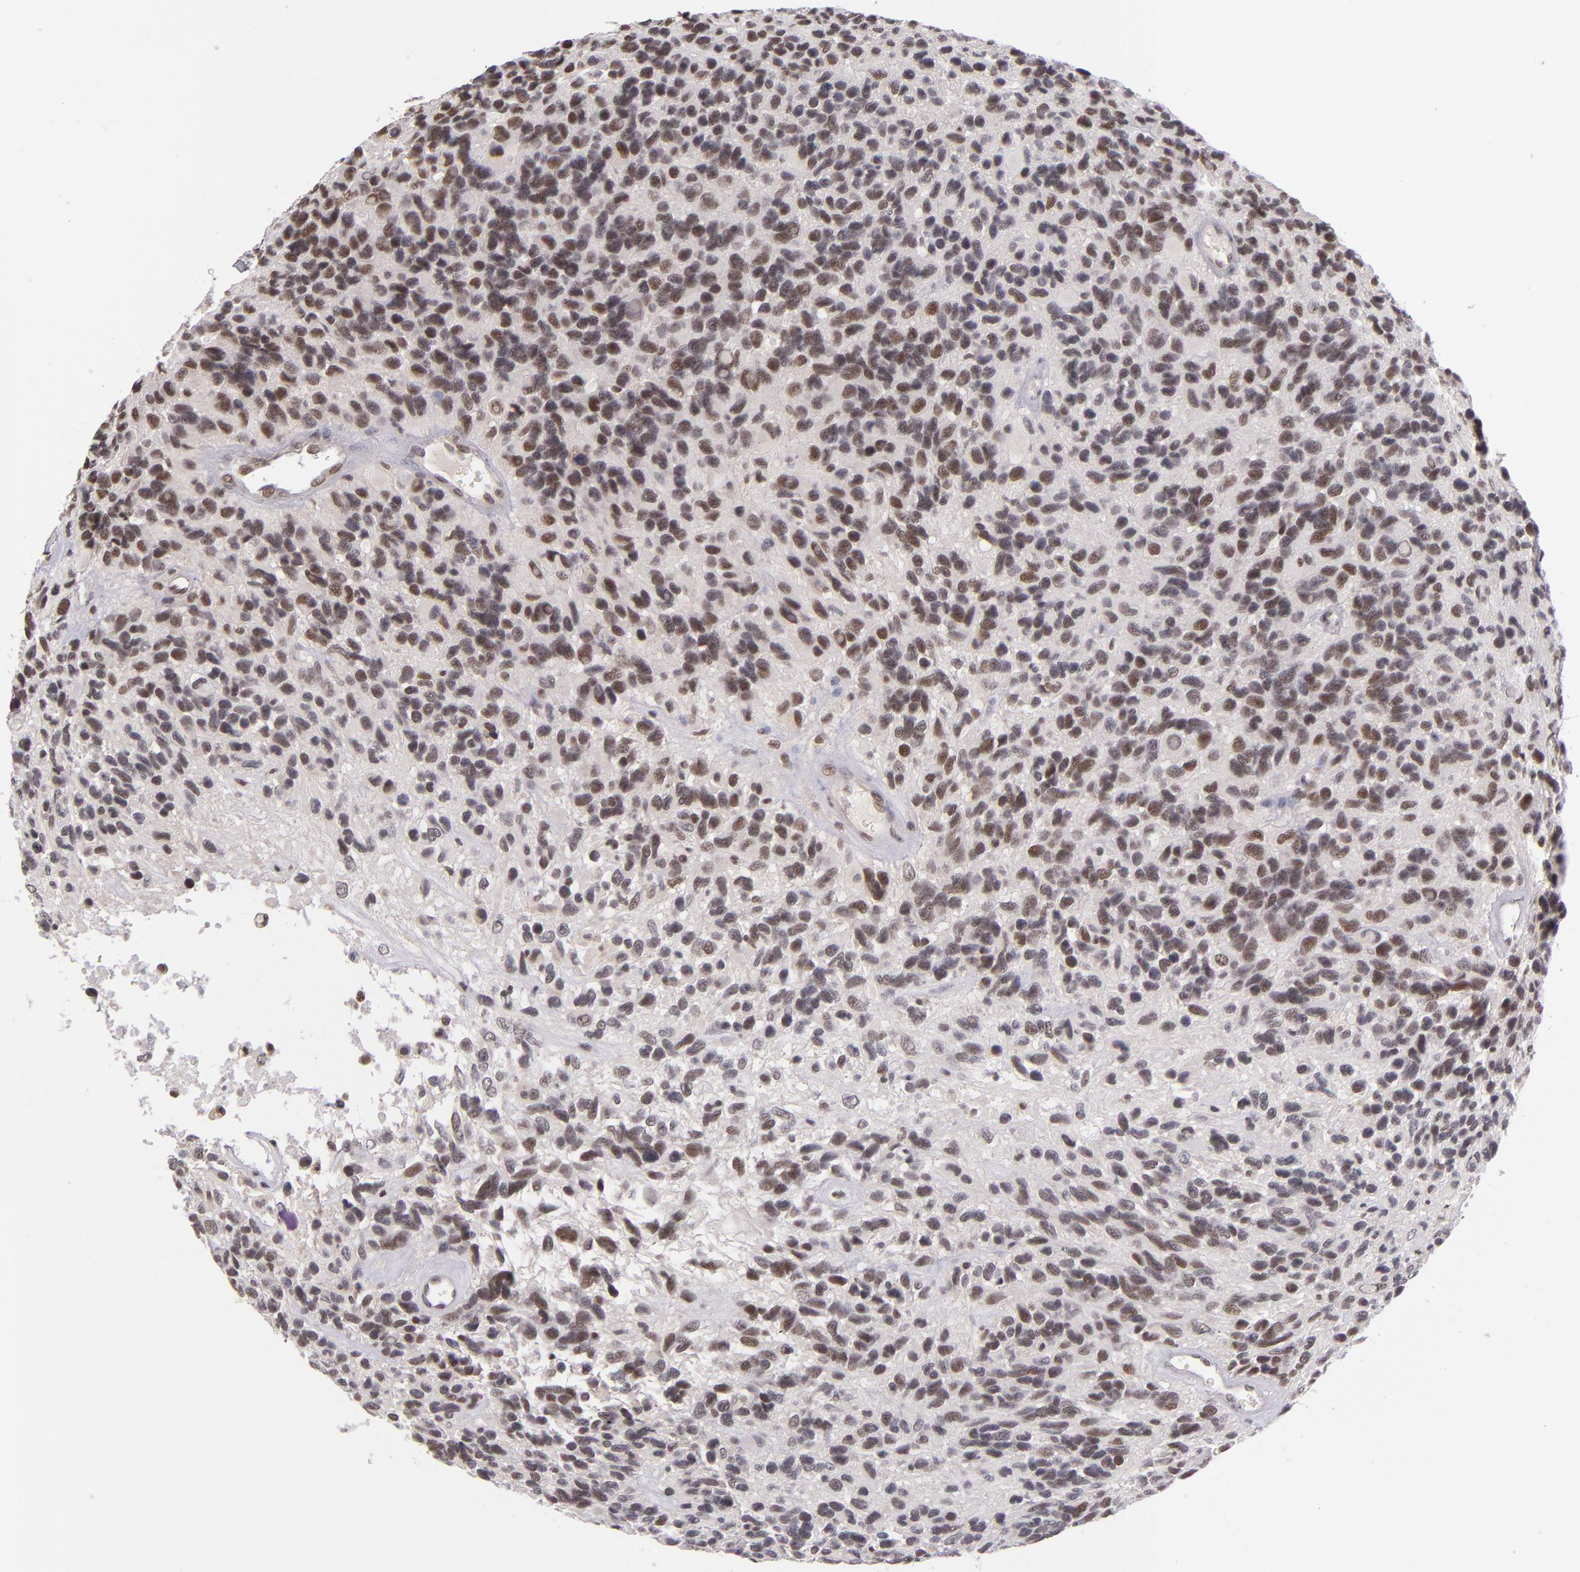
{"staining": {"intensity": "weak", "quantity": "25%-75%", "location": "nuclear"}, "tissue": "glioma", "cell_type": "Tumor cells", "image_type": "cancer", "snomed": [{"axis": "morphology", "description": "Glioma, malignant, High grade"}, {"axis": "topography", "description": "Brain"}], "caption": "Glioma tissue shows weak nuclear positivity in approximately 25%-75% of tumor cells", "gene": "ZNF148", "patient": {"sex": "male", "age": 77}}